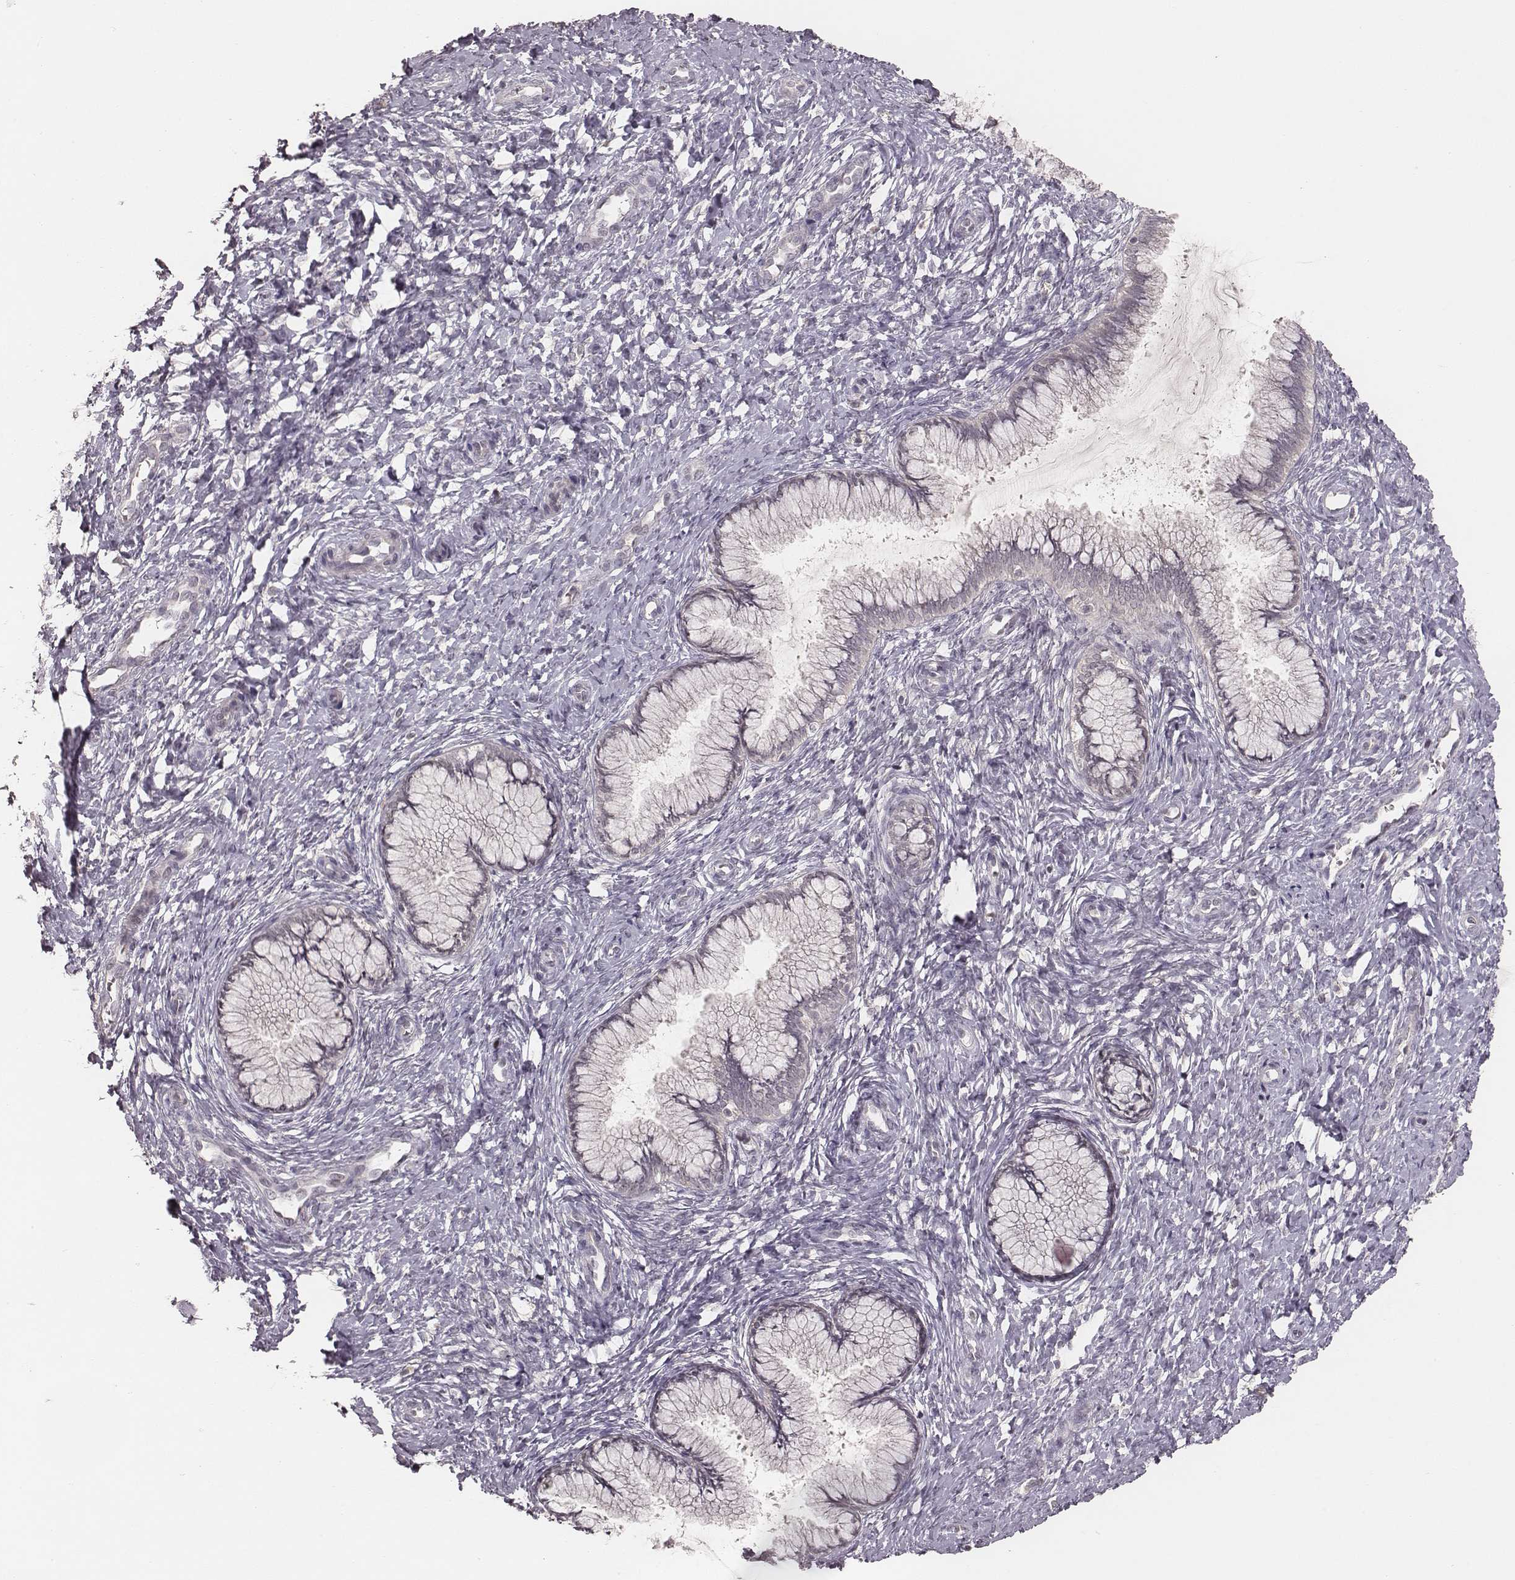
{"staining": {"intensity": "negative", "quantity": "none", "location": "none"}, "tissue": "cervix", "cell_type": "Glandular cells", "image_type": "normal", "snomed": [{"axis": "morphology", "description": "Normal tissue, NOS"}, {"axis": "topography", "description": "Cervix"}], "caption": "Glandular cells show no significant expression in normal cervix. (Stains: DAB (3,3'-diaminobenzidine) immunohistochemistry (IHC) with hematoxylin counter stain, Microscopy: brightfield microscopy at high magnification).", "gene": "LY6K", "patient": {"sex": "female", "age": 37}}